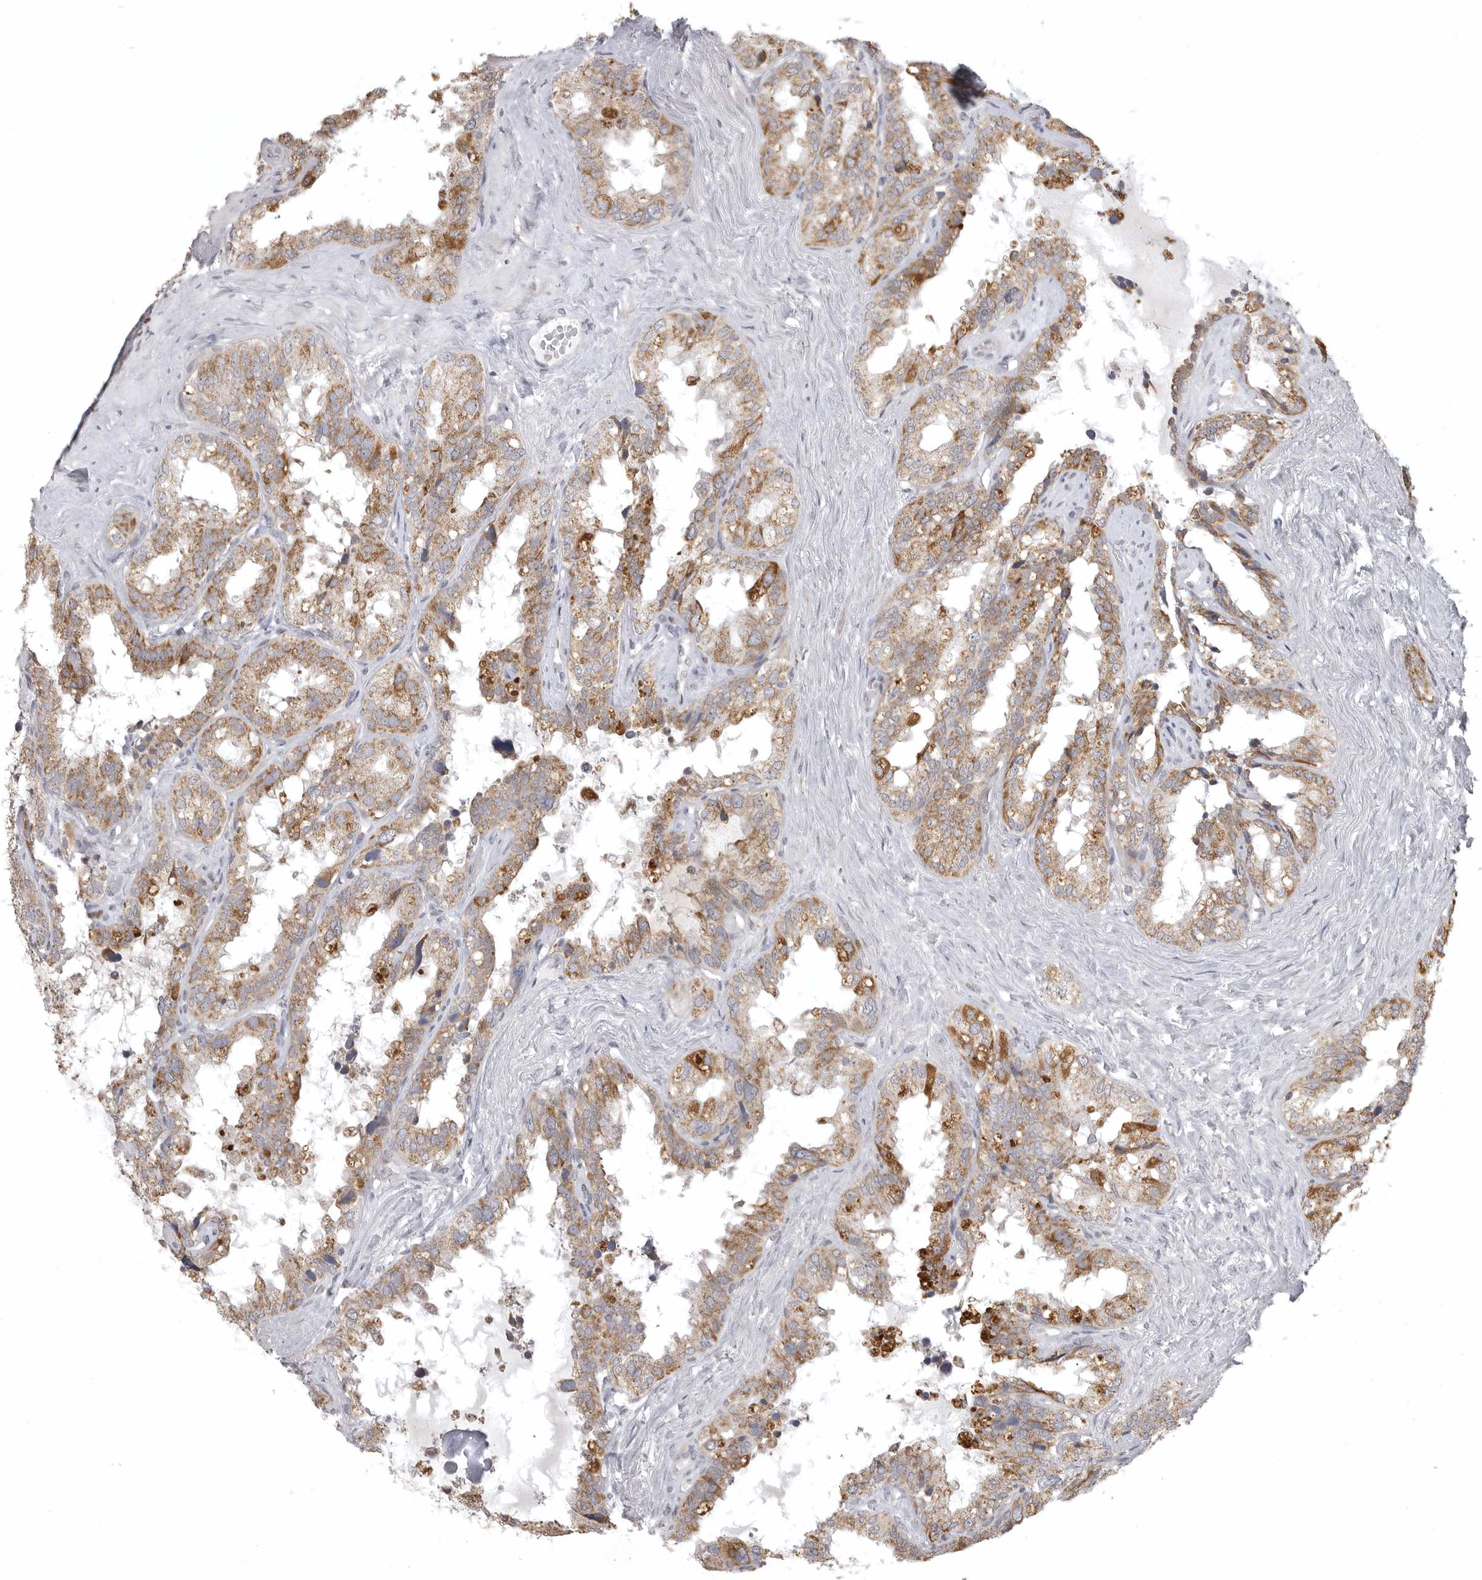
{"staining": {"intensity": "moderate", "quantity": ">75%", "location": "cytoplasmic/membranous"}, "tissue": "seminal vesicle", "cell_type": "Glandular cells", "image_type": "normal", "snomed": [{"axis": "morphology", "description": "Normal tissue, NOS"}, {"axis": "topography", "description": "Seminal veicle"}], "caption": "Immunohistochemistry photomicrograph of benign seminal vesicle stained for a protein (brown), which shows medium levels of moderate cytoplasmic/membranous positivity in approximately >75% of glandular cells.", "gene": "POLE2", "patient": {"sex": "male", "age": 80}}